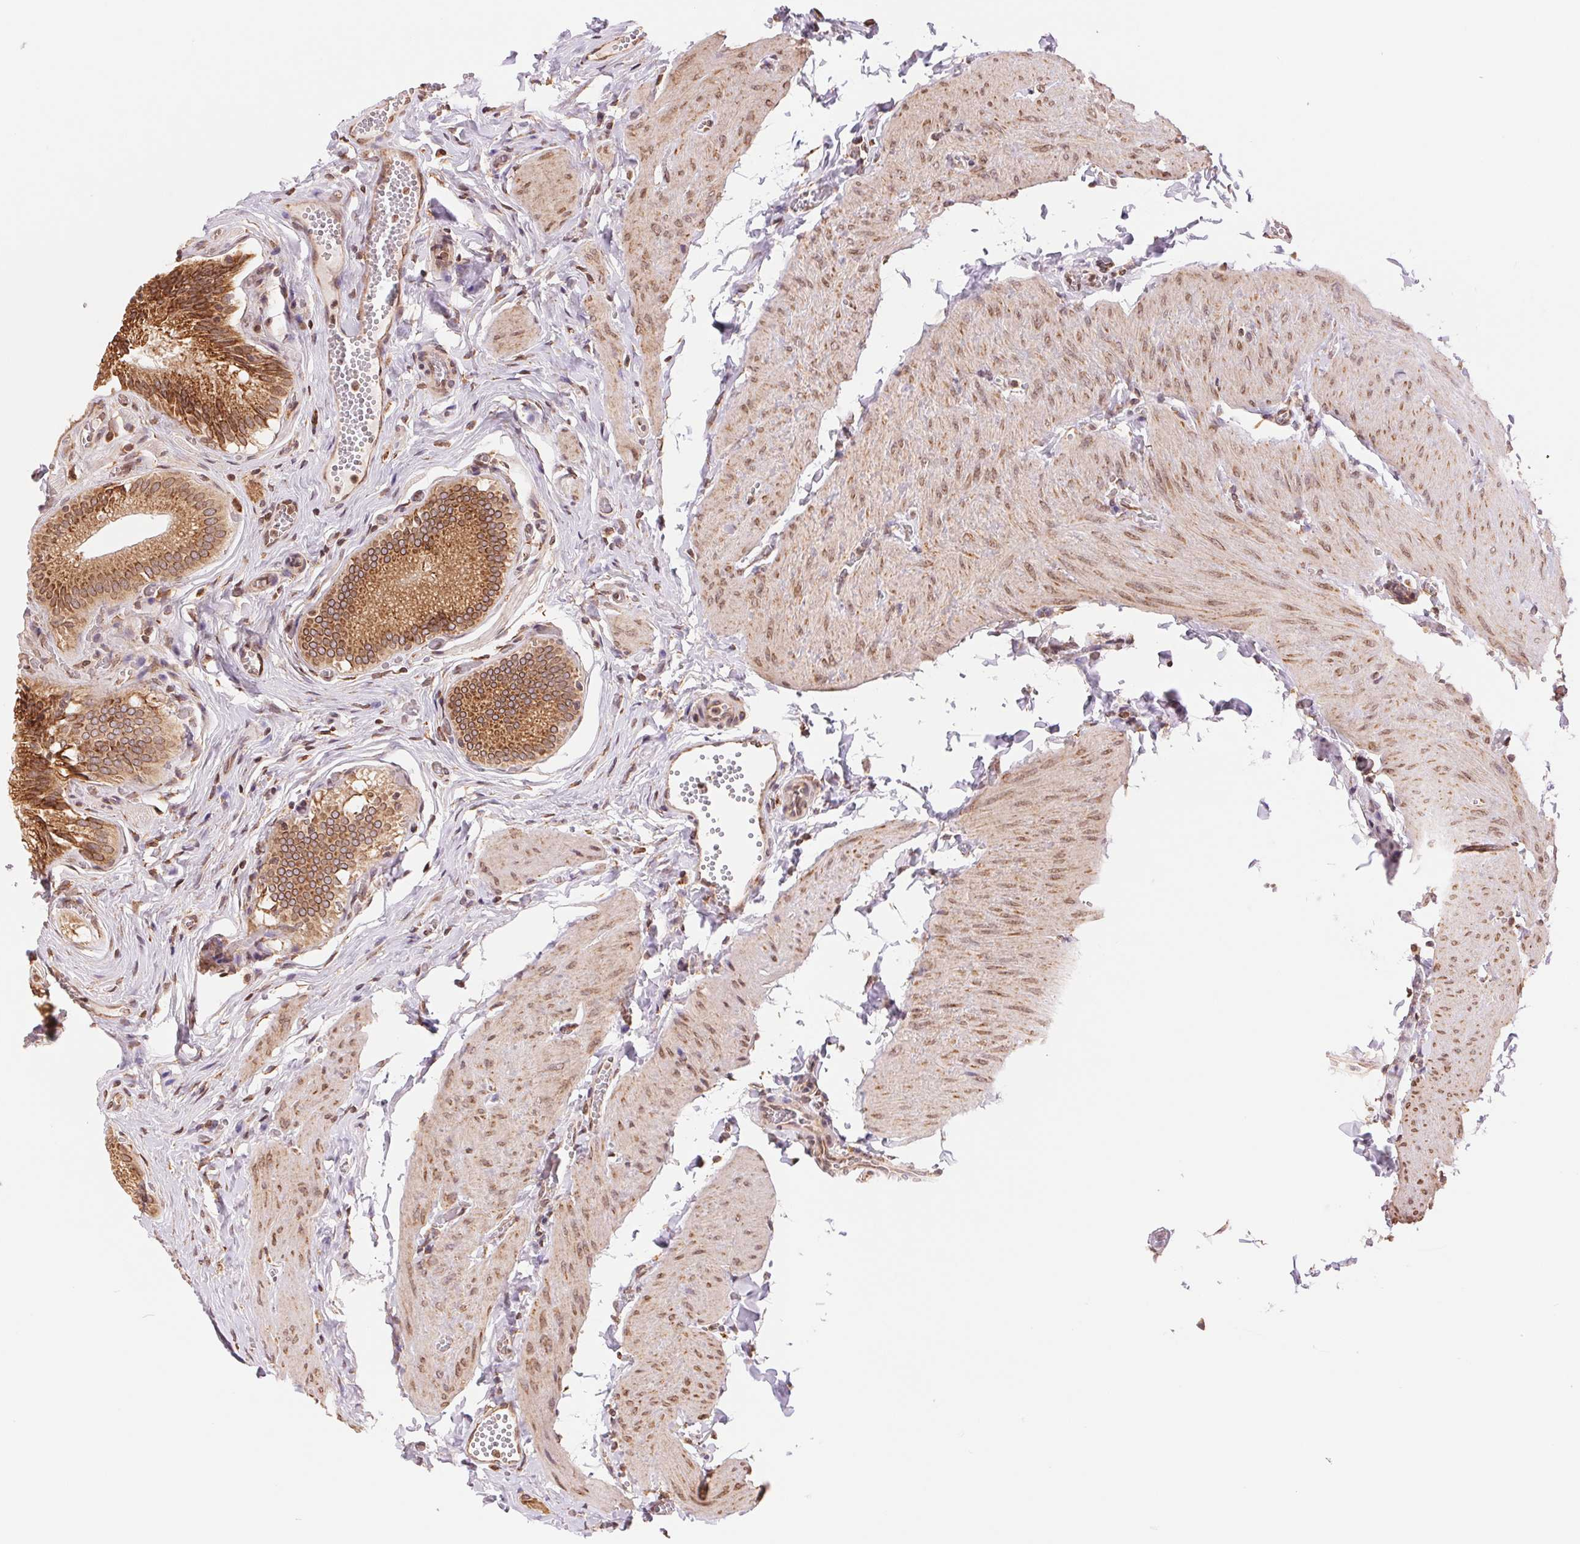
{"staining": {"intensity": "moderate", "quantity": ">75%", "location": "cytoplasmic/membranous"}, "tissue": "gallbladder", "cell_type": "Glandular cells", "image_type": "normal", "snomed": [{"axis": "morphology", "description": "Normal tissue, NOS"}, {"axis": "topography", "description": "Gallbladder"}, {"axis": "topography", "description": "Peripheral nerve tissue"}], "caption": "This micrograph demonstrates immunohistochemistry staining of normal gallbladder, with medium moderate cytoplasmic/membranous staining in approximately >75% of glandular cells.", "gene": "RPN1", "patient": {"sex": "male", "age": 17}}